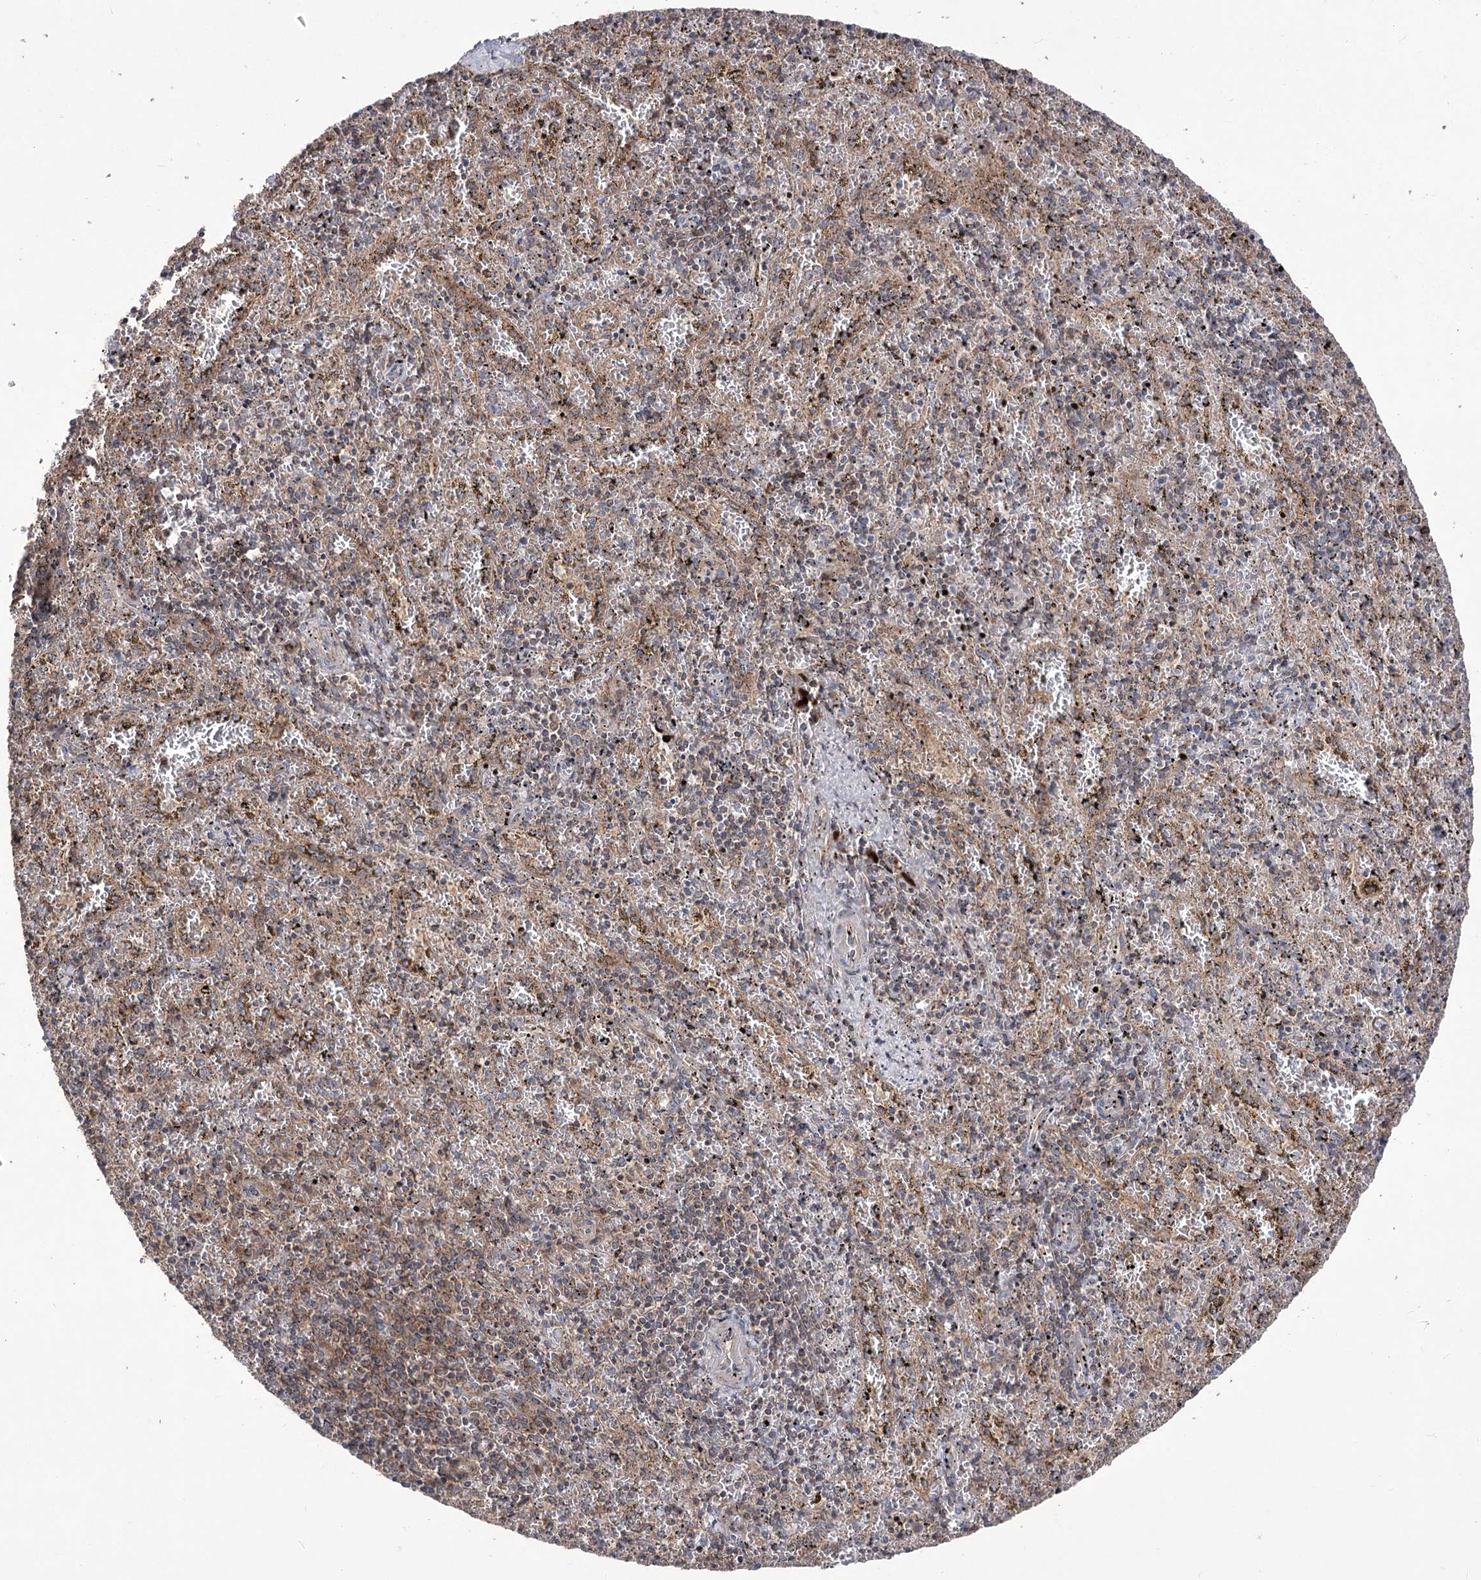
{"staining": {"intensity": "negative", "quantity": "none", "location": "none"}, "tissue": "spleen", "cell_type": "Cells in red pulp", "image_type": "normal", "snomed": [{"axis": "morphology", "description": "Normal tissue, NOS"}, {"axis": "topography", "description": "Spleen"}], "caption": "Cells in red pulp show no significant protein expression in benign spleen. (IHC, brightfield microscopy, high magnification).", "gene": "XYLB", "patient": {"sex": "male", "age": 11}}